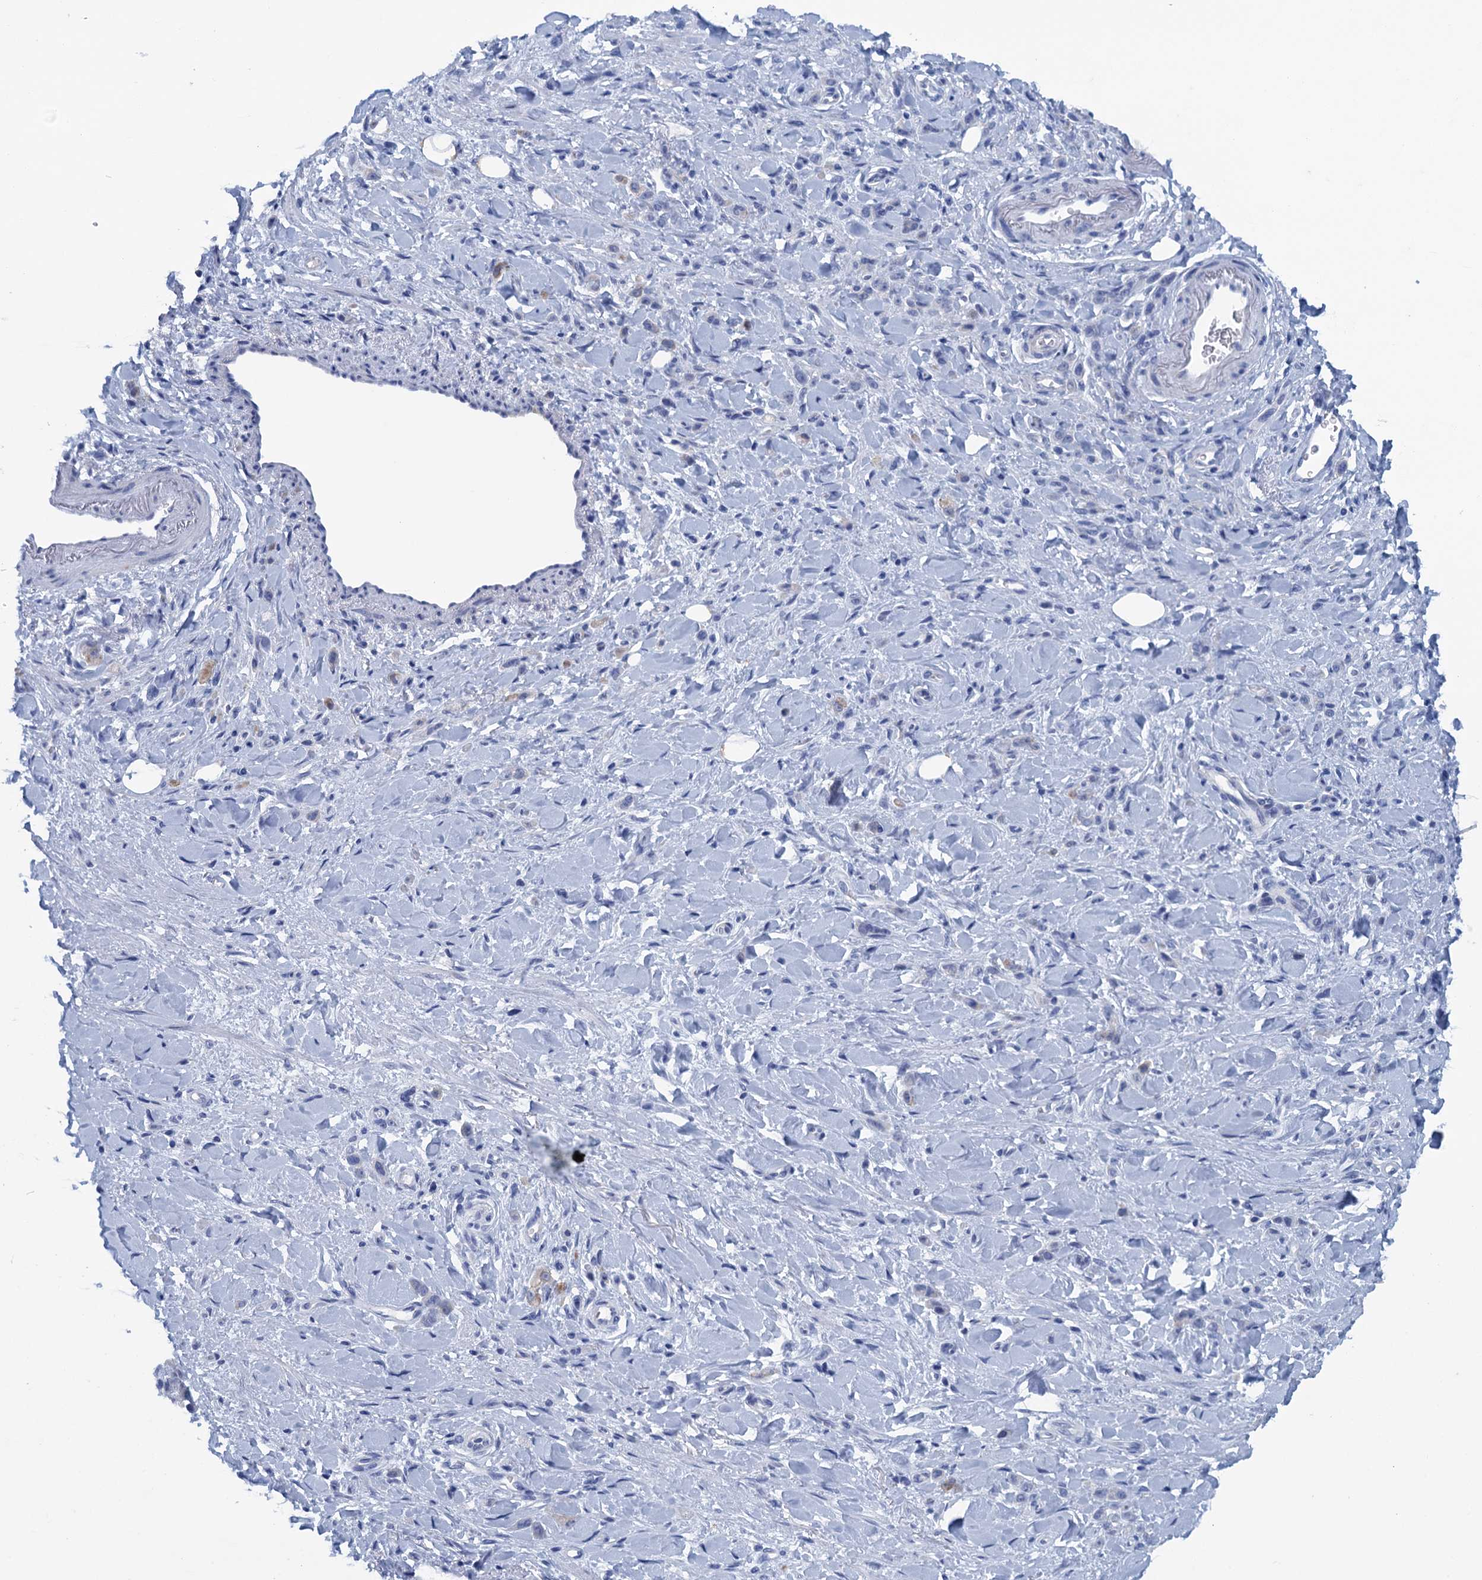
{"staining": {"intensity": "negative", "quantity": "none", "location": "none"}, "tissue": "stomach cancer", "cell_type": "Tumor cells", "image_type": "cancer", "snomed": [{"axis": "morphology", "description": "Normal tissue, NOS"}, {"axis": "morphology", "description": "Adenocarcinoma, NOS"}, {"axis": "topography", "description": "Stomach"}], "caption": "An immunohistochemistry photomicrograph of stomach cancer (adenocarcinoma) is shown. There is no staining in tumor cells of stomach cancer (adenocarcinoma). (DAB (3,3'-diaminobenzidine) immunohistochemistry (IHC) visualized using brightfield microscopy, high magnification).", "gene": "SCEL", "patient": {"sex": "male", "age": 82}}